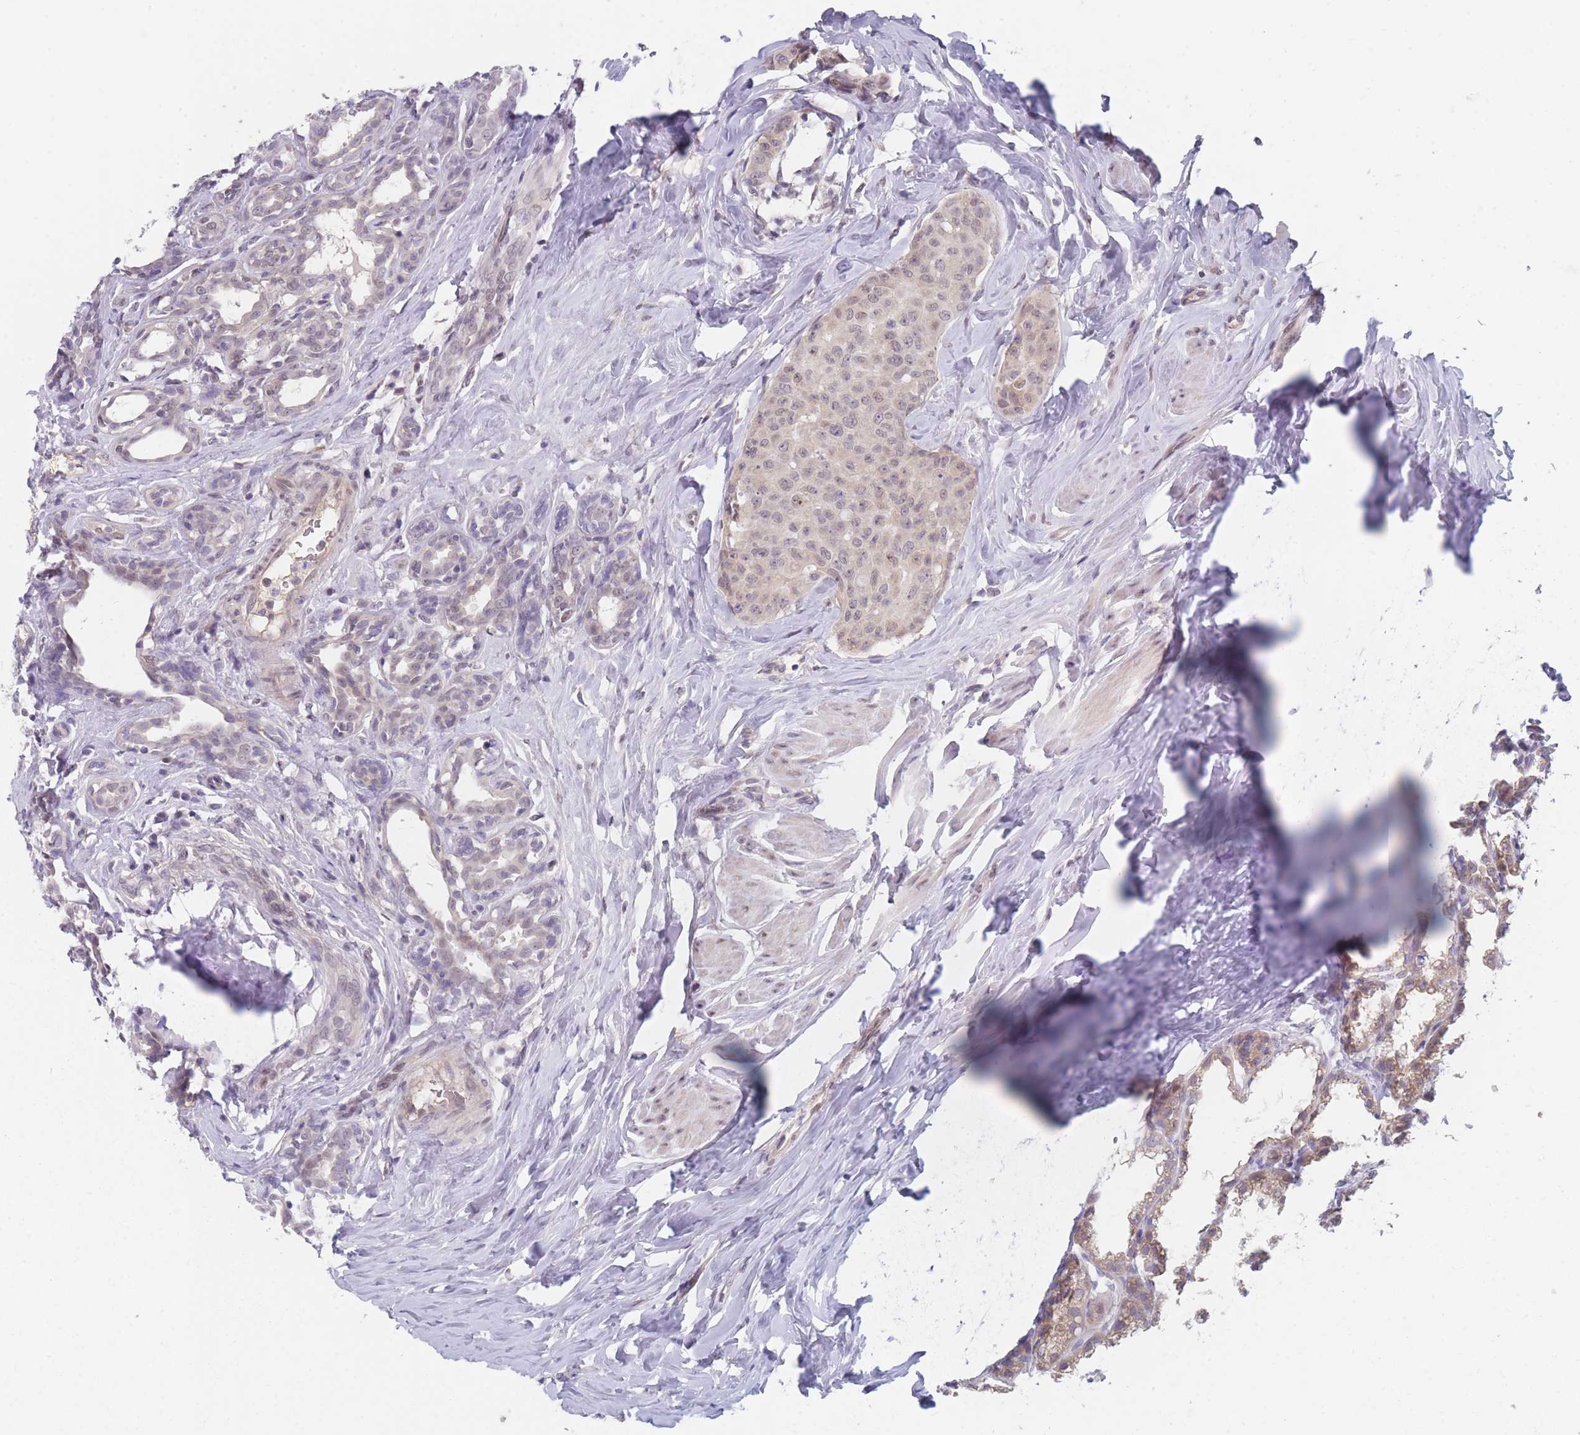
{"staining": {"intensity": "negative", "quantity": "none", "location": "none"}, "tissue": "breast cancer", "cell_type": "Tumor cells", "image_type": "cancer", "snomed": [{"axis": "morphology", "description": "Duct carcinoma"}, {"axis": "topography", "description": "Breast"}], "caption": "Human breast cancer (intraductal carcinoma) stained for a protein using IHC demonstrates no expression in tumor cells.", "gene": "ANKRD10", "patient": {"sex": "female", "age": 40}}